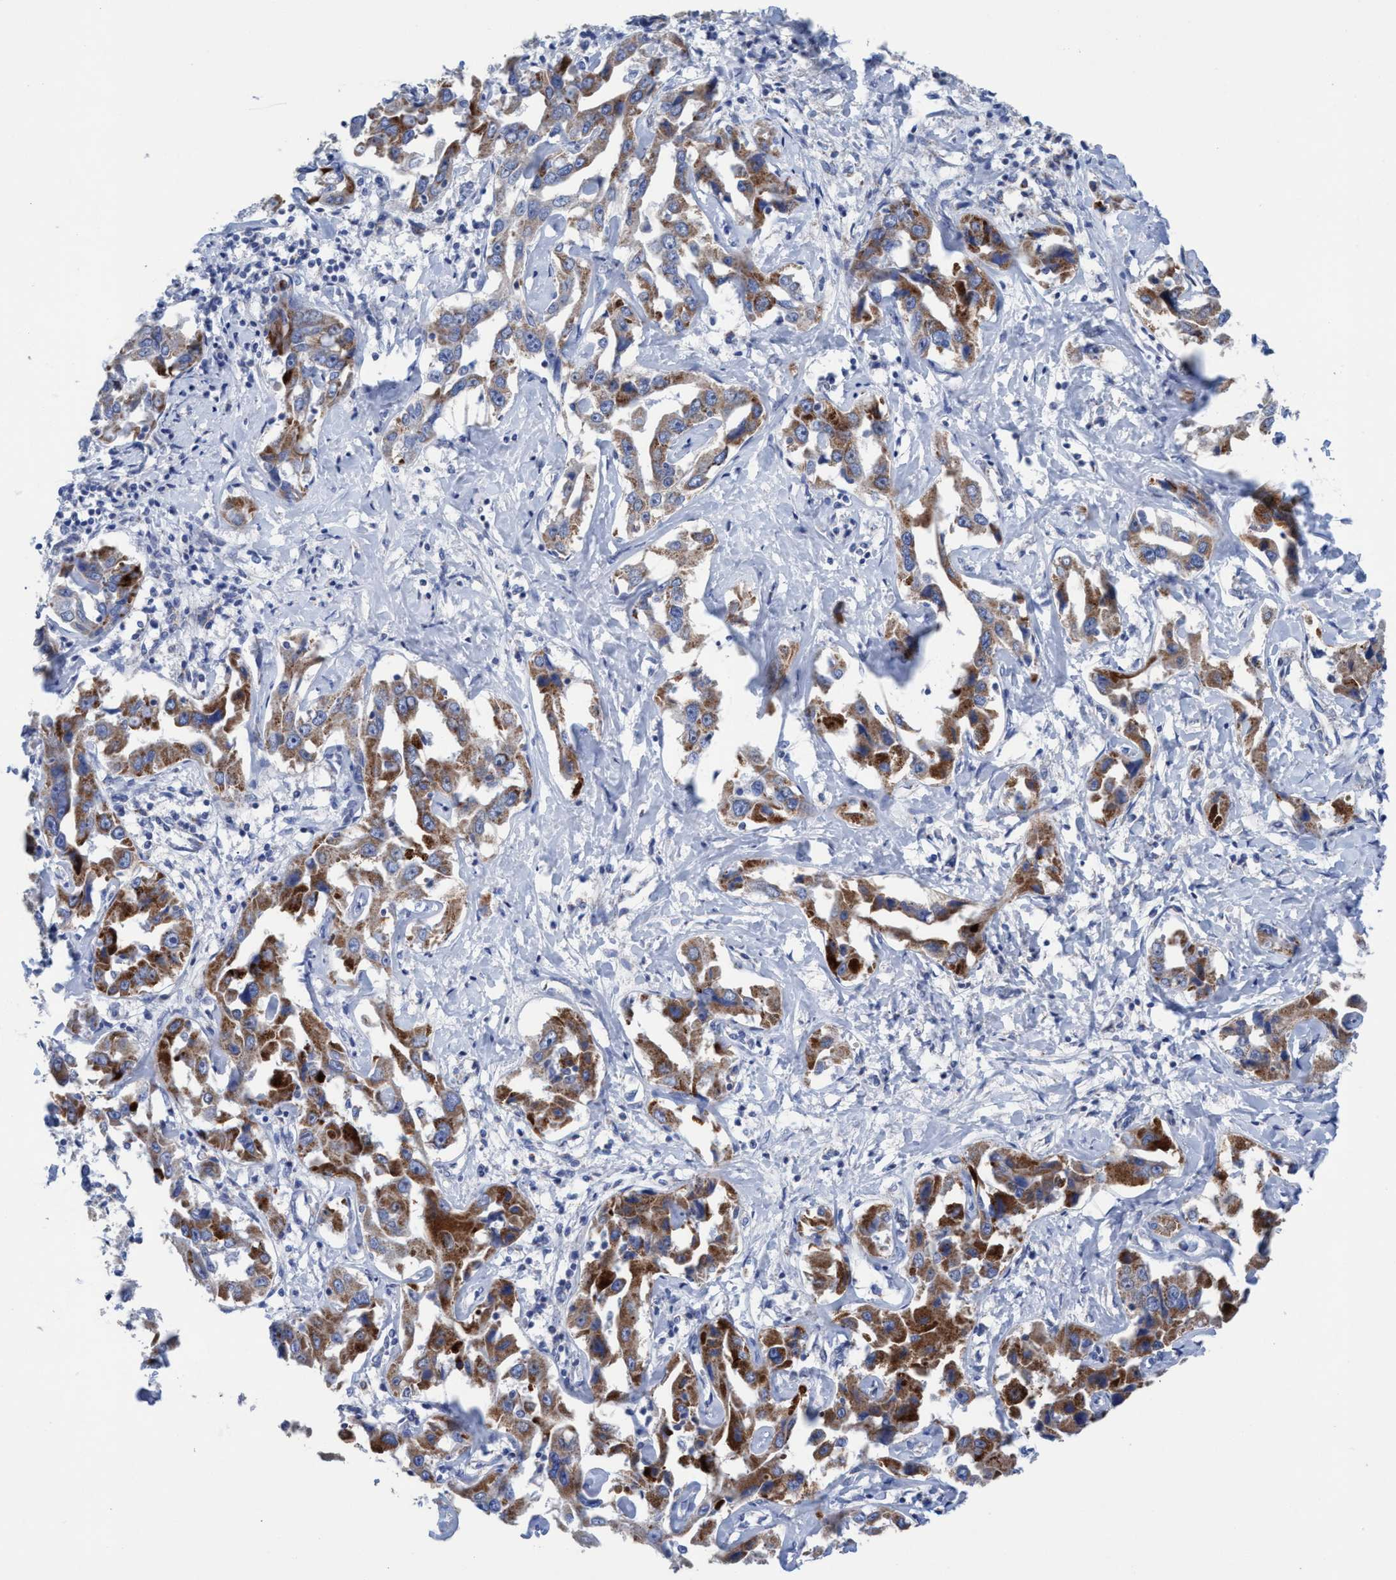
{"staining": {"intensity": "moderate", "quantity": ">75%", "location": "cytoplasmic/membranous"}, "tissue": "liver cancer", "cell_type": "Tumor cells", "image_type": "cancer", "snomed": [{"axis": "morphology", "description": "Cholangiocarcinoma"}, {"axis": "topography", "description": "Liver"}], "caption": "Approximately >75% of tumor cells in liver cancer (cholangiocarcinoma) exhibit moderate cytoplasmic/membranous protein expression as visualized by brown immunohistochemical staining.", "gene": "RSAD1", "patient": {"sex": "male", "age": 59}}